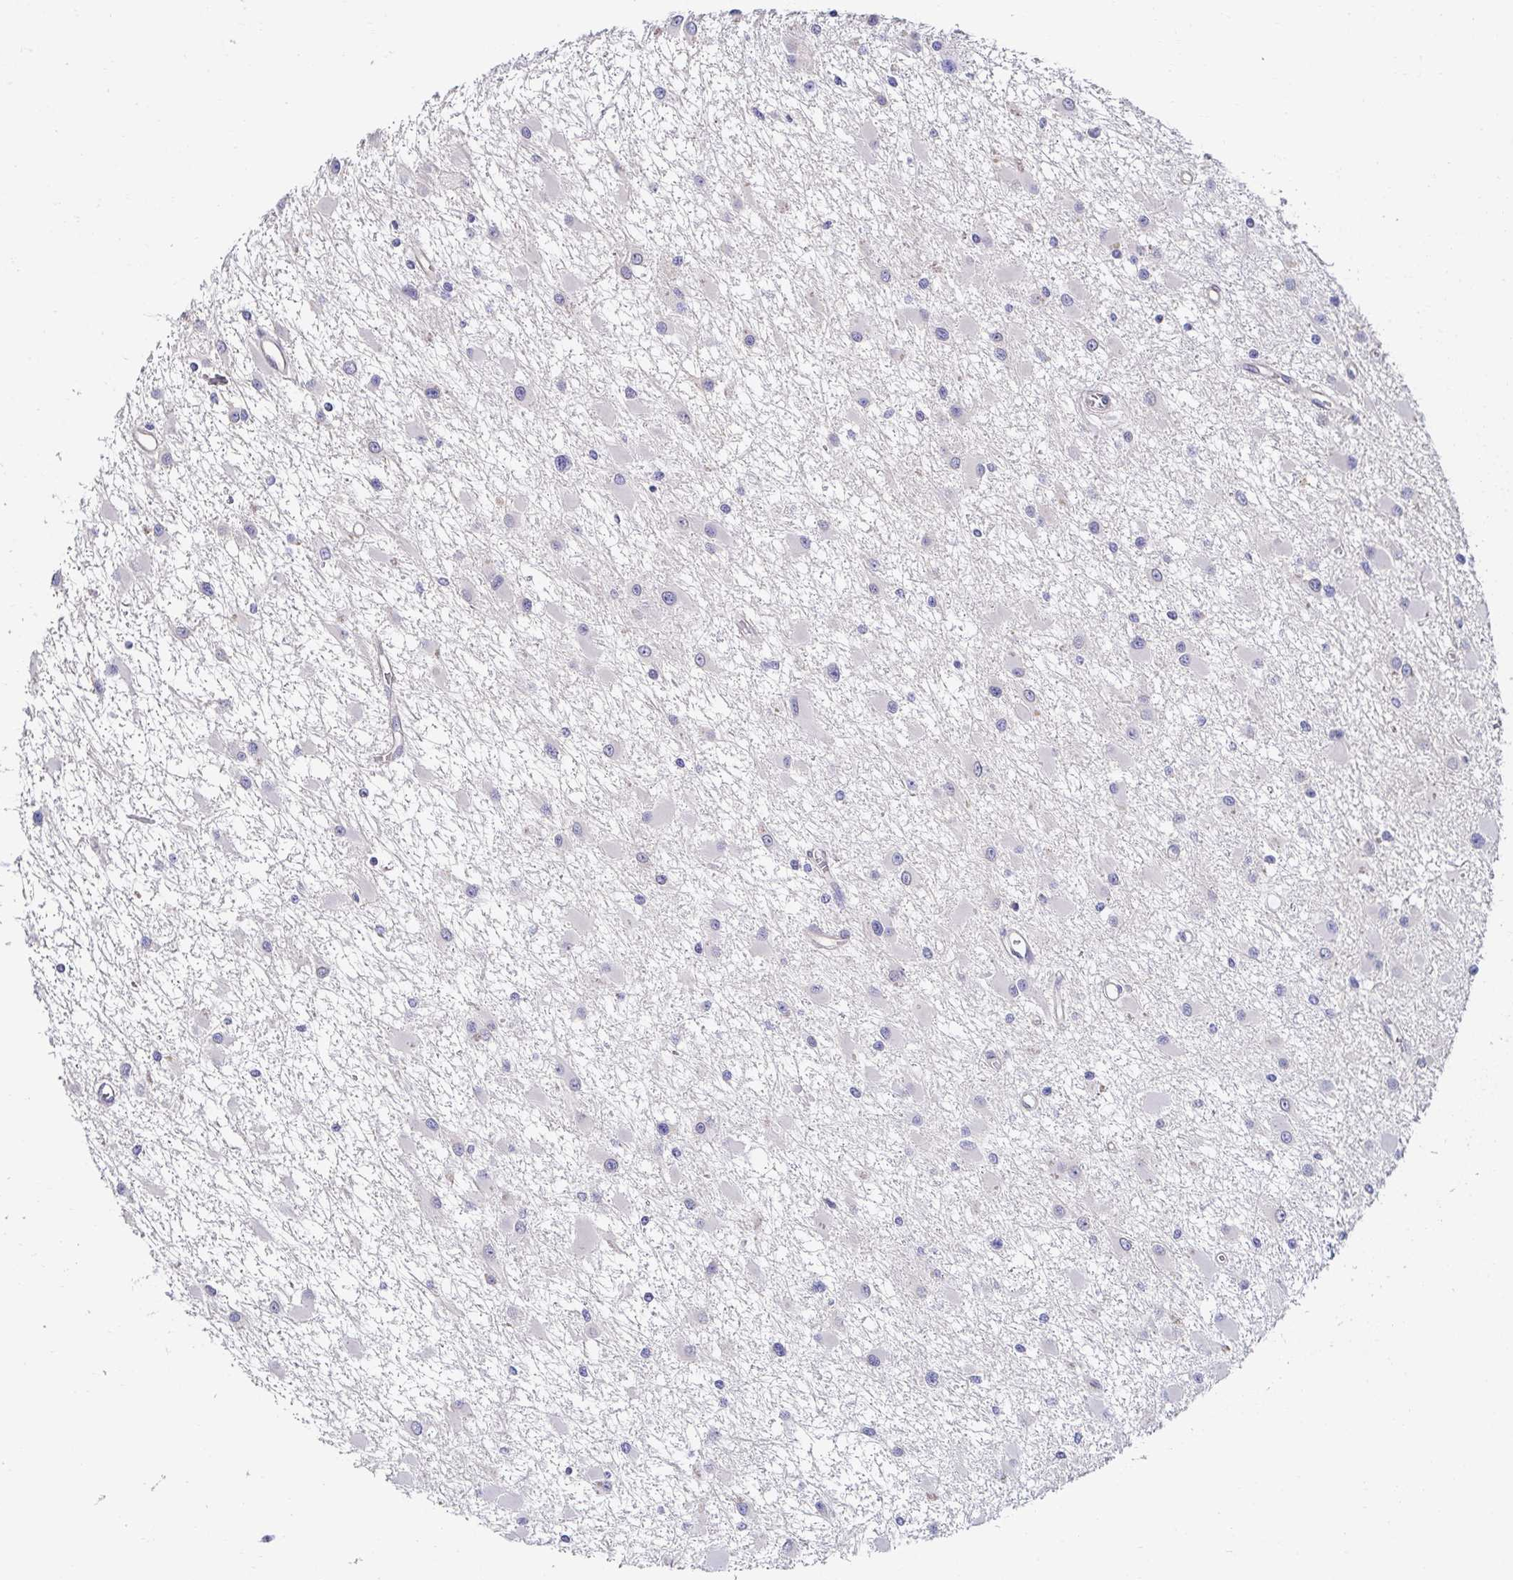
{"staining": {"intensity": "negative", "quantity": "none", "location": "none"}, "tissue": "glioma", "cell_type": "Tumor cells", "image_type": "cancer", "snomed": [{"axis": "morphology", "description": "Glioma, malignant, High grade"}, {"axis": "topography", "description": "Brain"}], "caption": "A high-resolution image shows immunohistochemistry staining of malignant high-grade glioma, which shows no significant expression in tumor cells.", "gene": "AKAP14", "patient": {"sex": "male", "age": 54}}